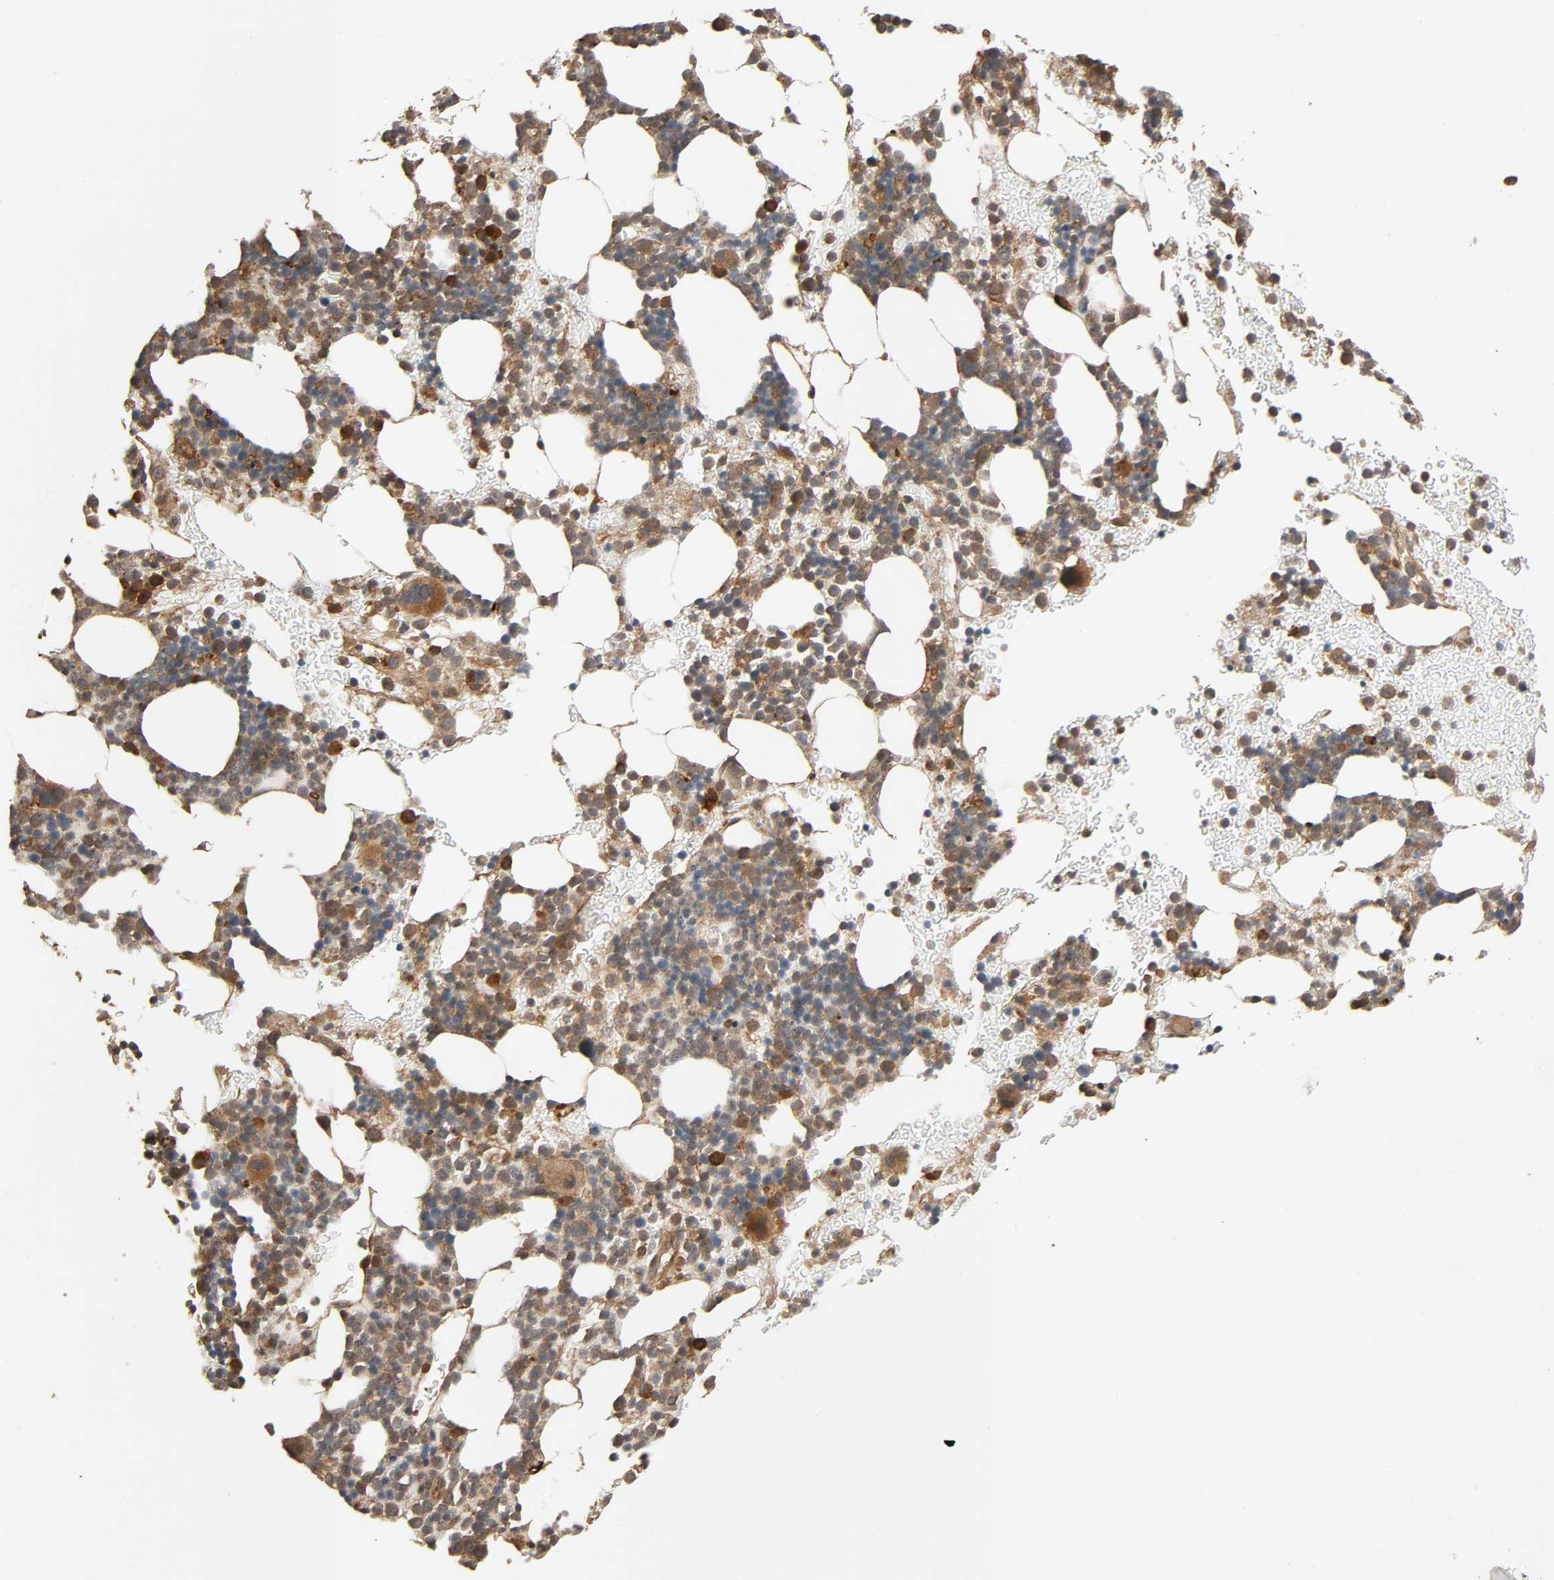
{"staining": {"intensity": "moderate", "quantity": ">75%", "location": "cytoplasmic/membranous"}, "tissue": "bone marrow", "cell_type": "Hematopoietic cells", "image_type": "normal", "snomed": [{"axis": "morphology", "description": "Normal tissue, NOS"}, {"axis": "topography", "description": "Bone marrow"}], "caption": "High-power microscopy captured an immunohistochemistry (IHC) histopathology image of normal bone marrow, revealing moderate cytoplasmic/membranous expression in approximately >75% of hematopoietic cells. The protein of interest is shown in brown color, while the nuclei are stained blue.", "gene": "MAP3K8", "patient": {"sex": "male", "age": 17}}